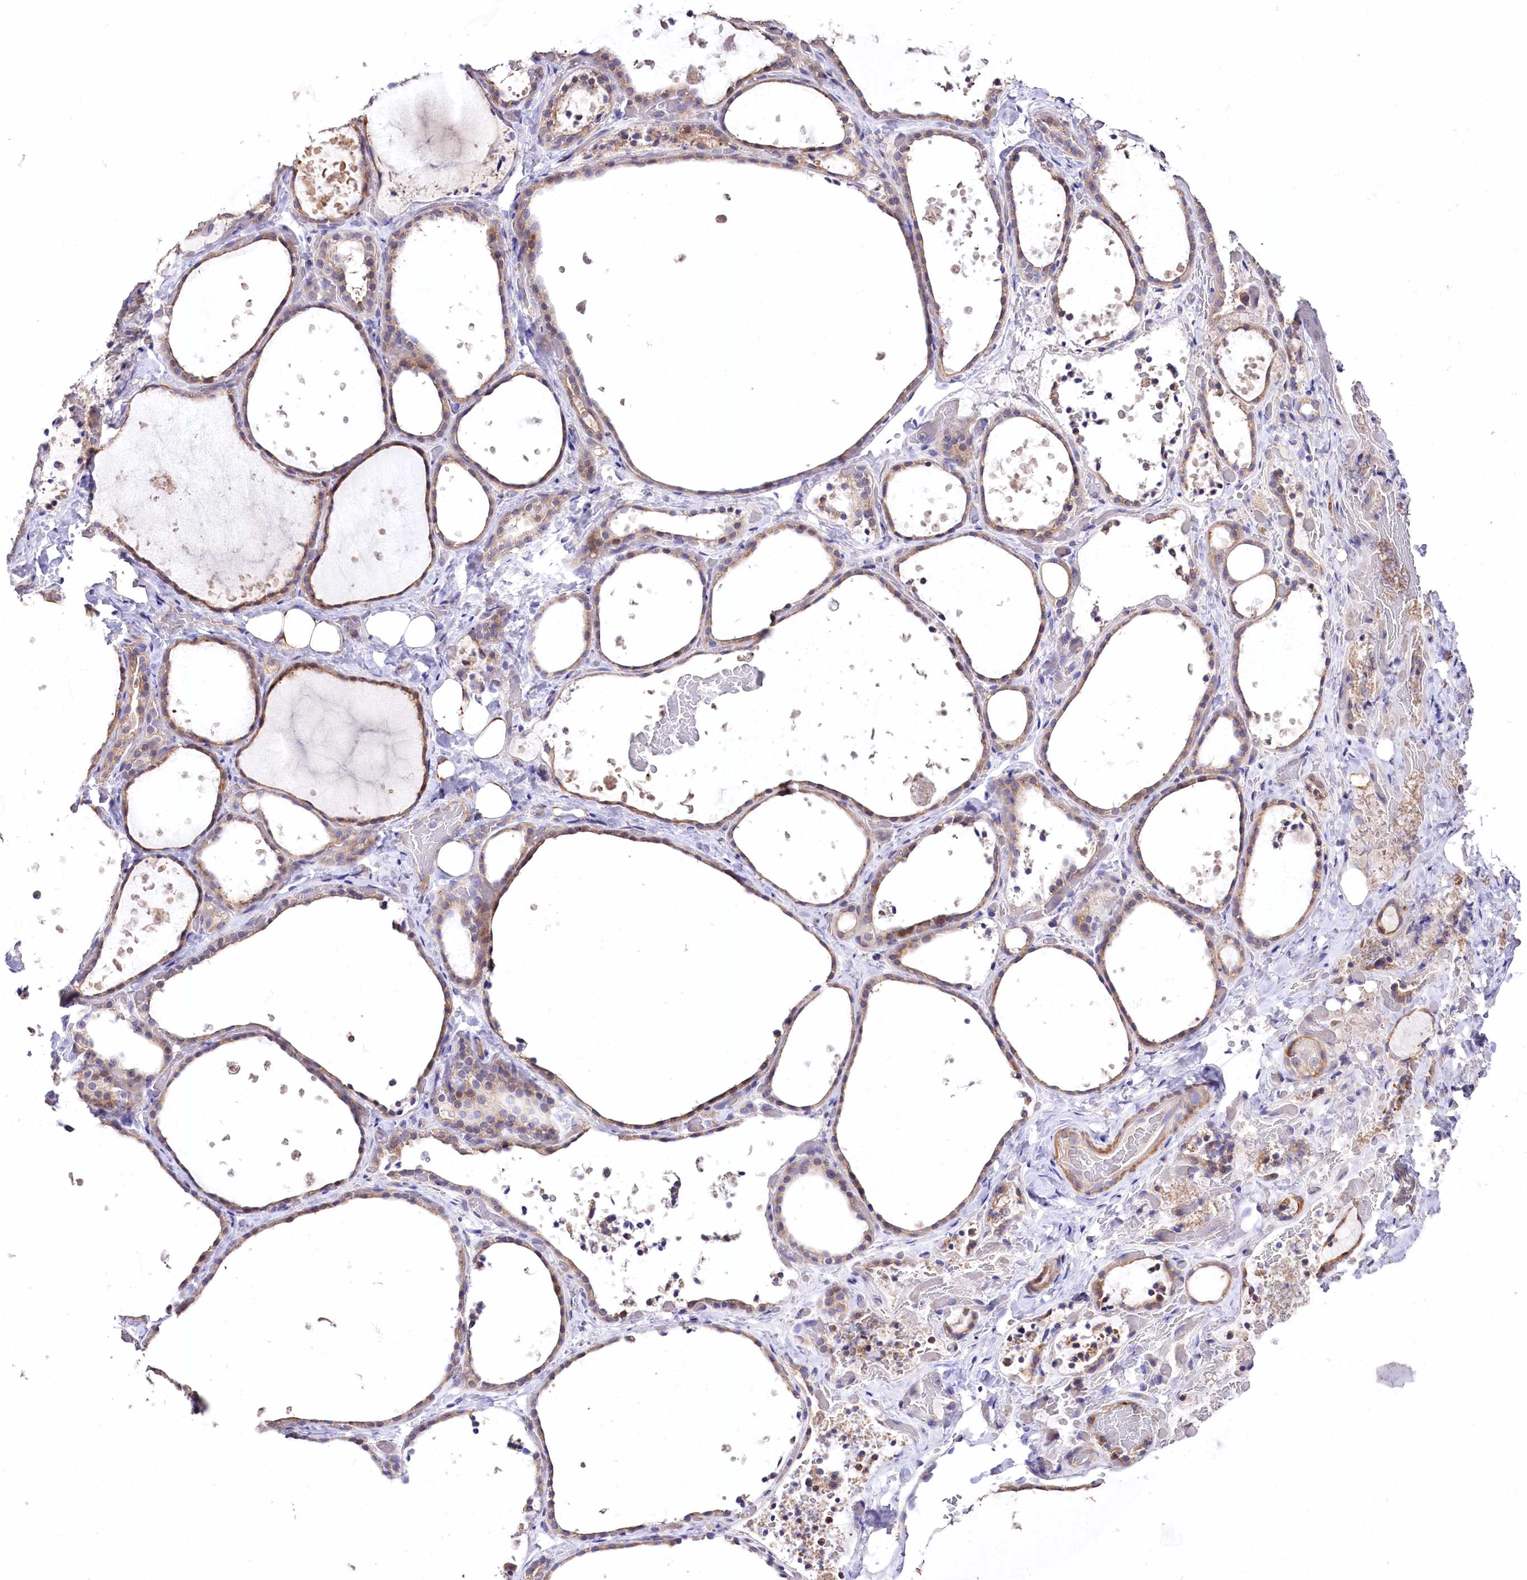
{"staining": {"intensity": "moderate", "quantity": ">75%", "location": "cytoplasmic/membranous"}, "tissue": "thyroid gland", "cell_type": "Glandular cells", "image_type": "normal", "snomed": [{"axis": "morphology", "description": "Normal tissue, NOS"}, {"axis": "topography", "description": "Thyroid gland"}], "caption": "IHC of normal thyroid gland shows medium levels of moderate cytoplasmic/membranous positivity in approximately >75% of glandular cells.", "gene": "PTER", "patient": {"sex": "female", "age": 44}}